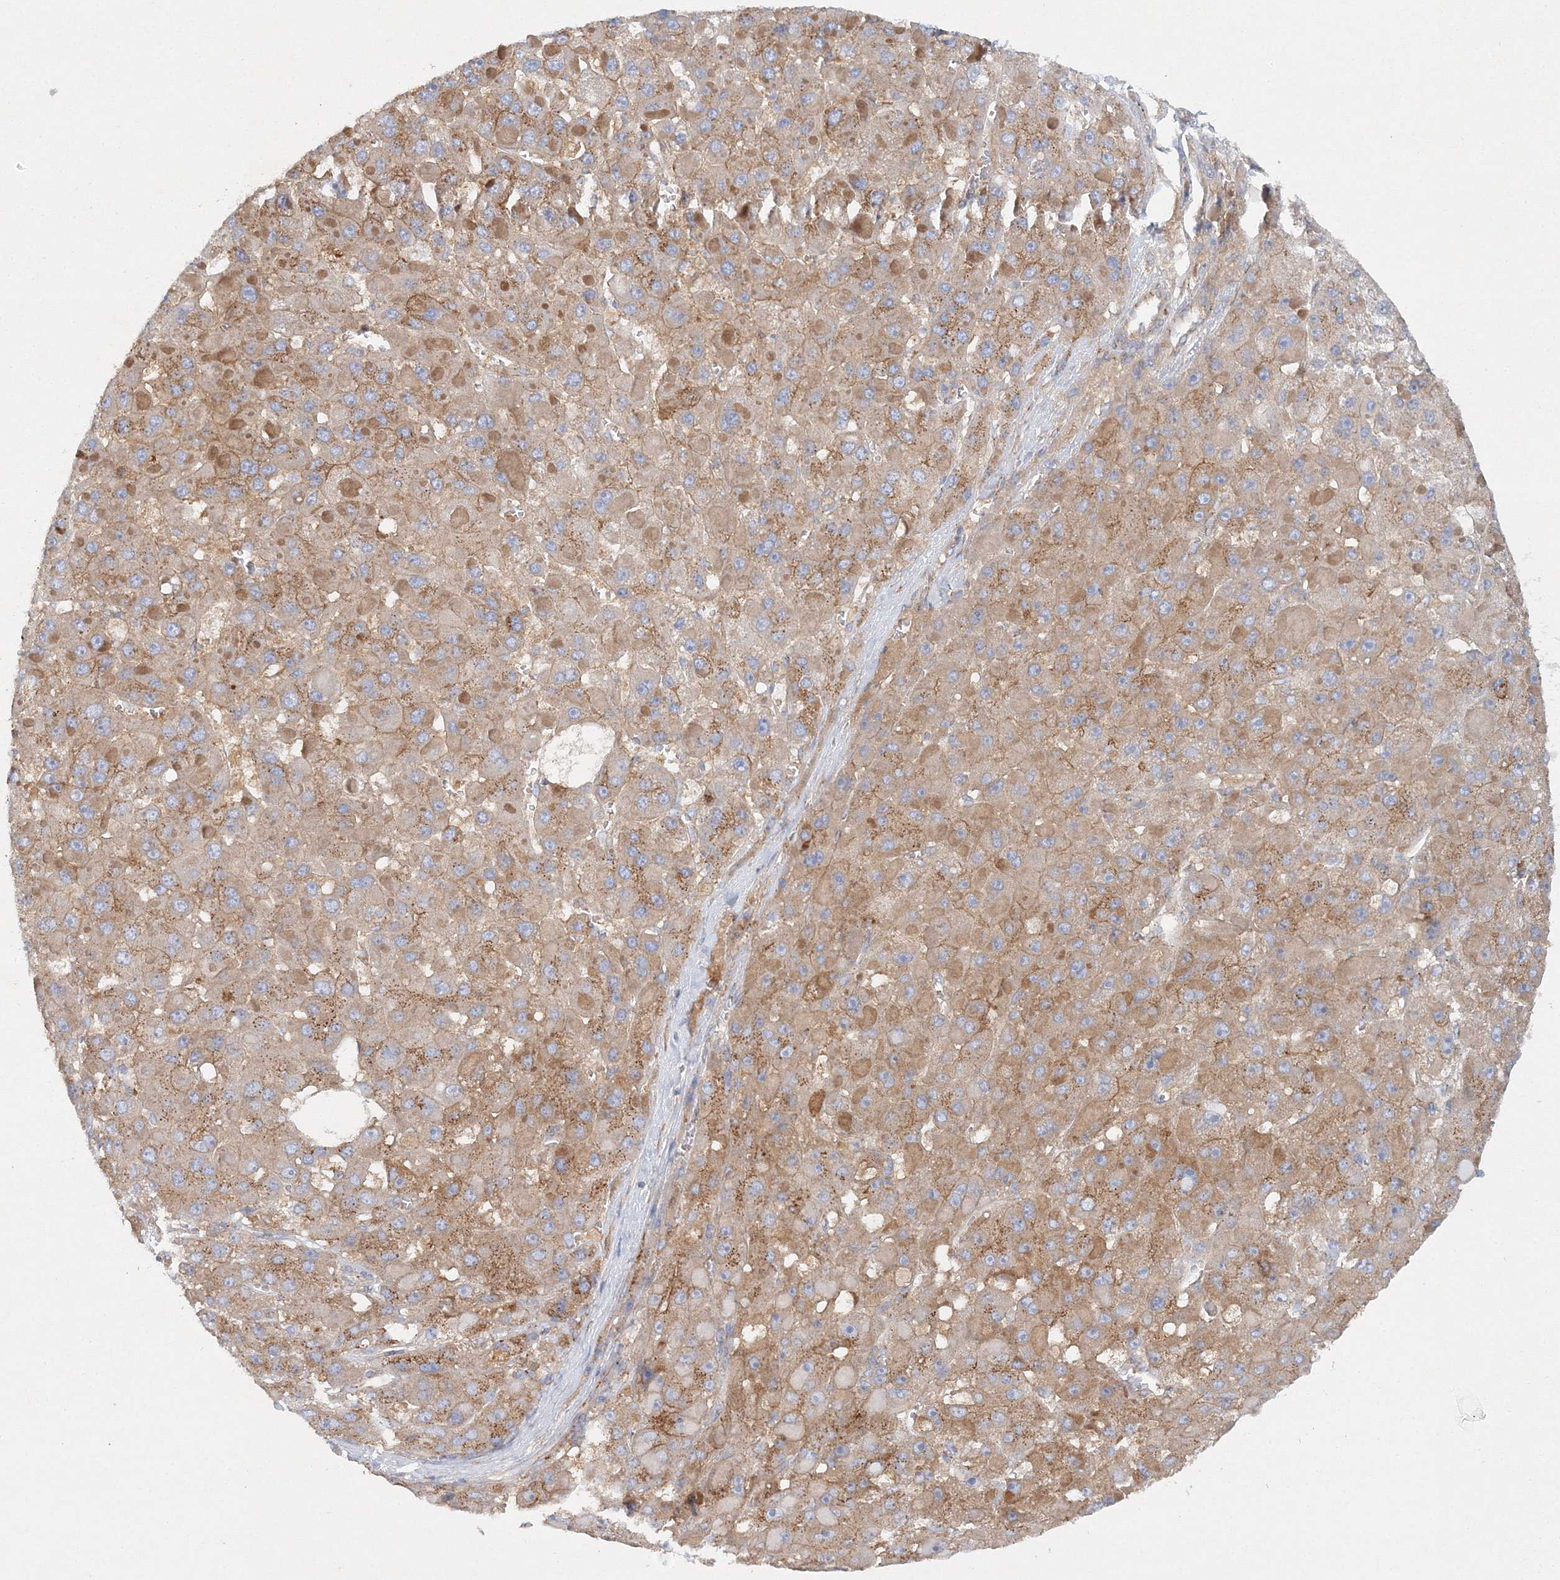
{"staining": {"intensity": "moderate", "quantity": ">75%", "location": "cytoplasmic/membranous"}, "tissue": "liver cancer", "cell_type": "Tumor cells", "image_type": "cancer", "snomed": [{"axis": "morphology", "description": "Carcinoma, Hepatocellular, NOS"}, {"axis": "topography", "description": "Liver"}], "caption": "Human hepatocellular carcinoma (liver) stained for a protein (brown) reveals moderate cytoplasmic/membranous positive positivity in approximately >75% of tumor cells.", "gene": "SEC23IP", "patient": {"sex": "female", "age": 73}}